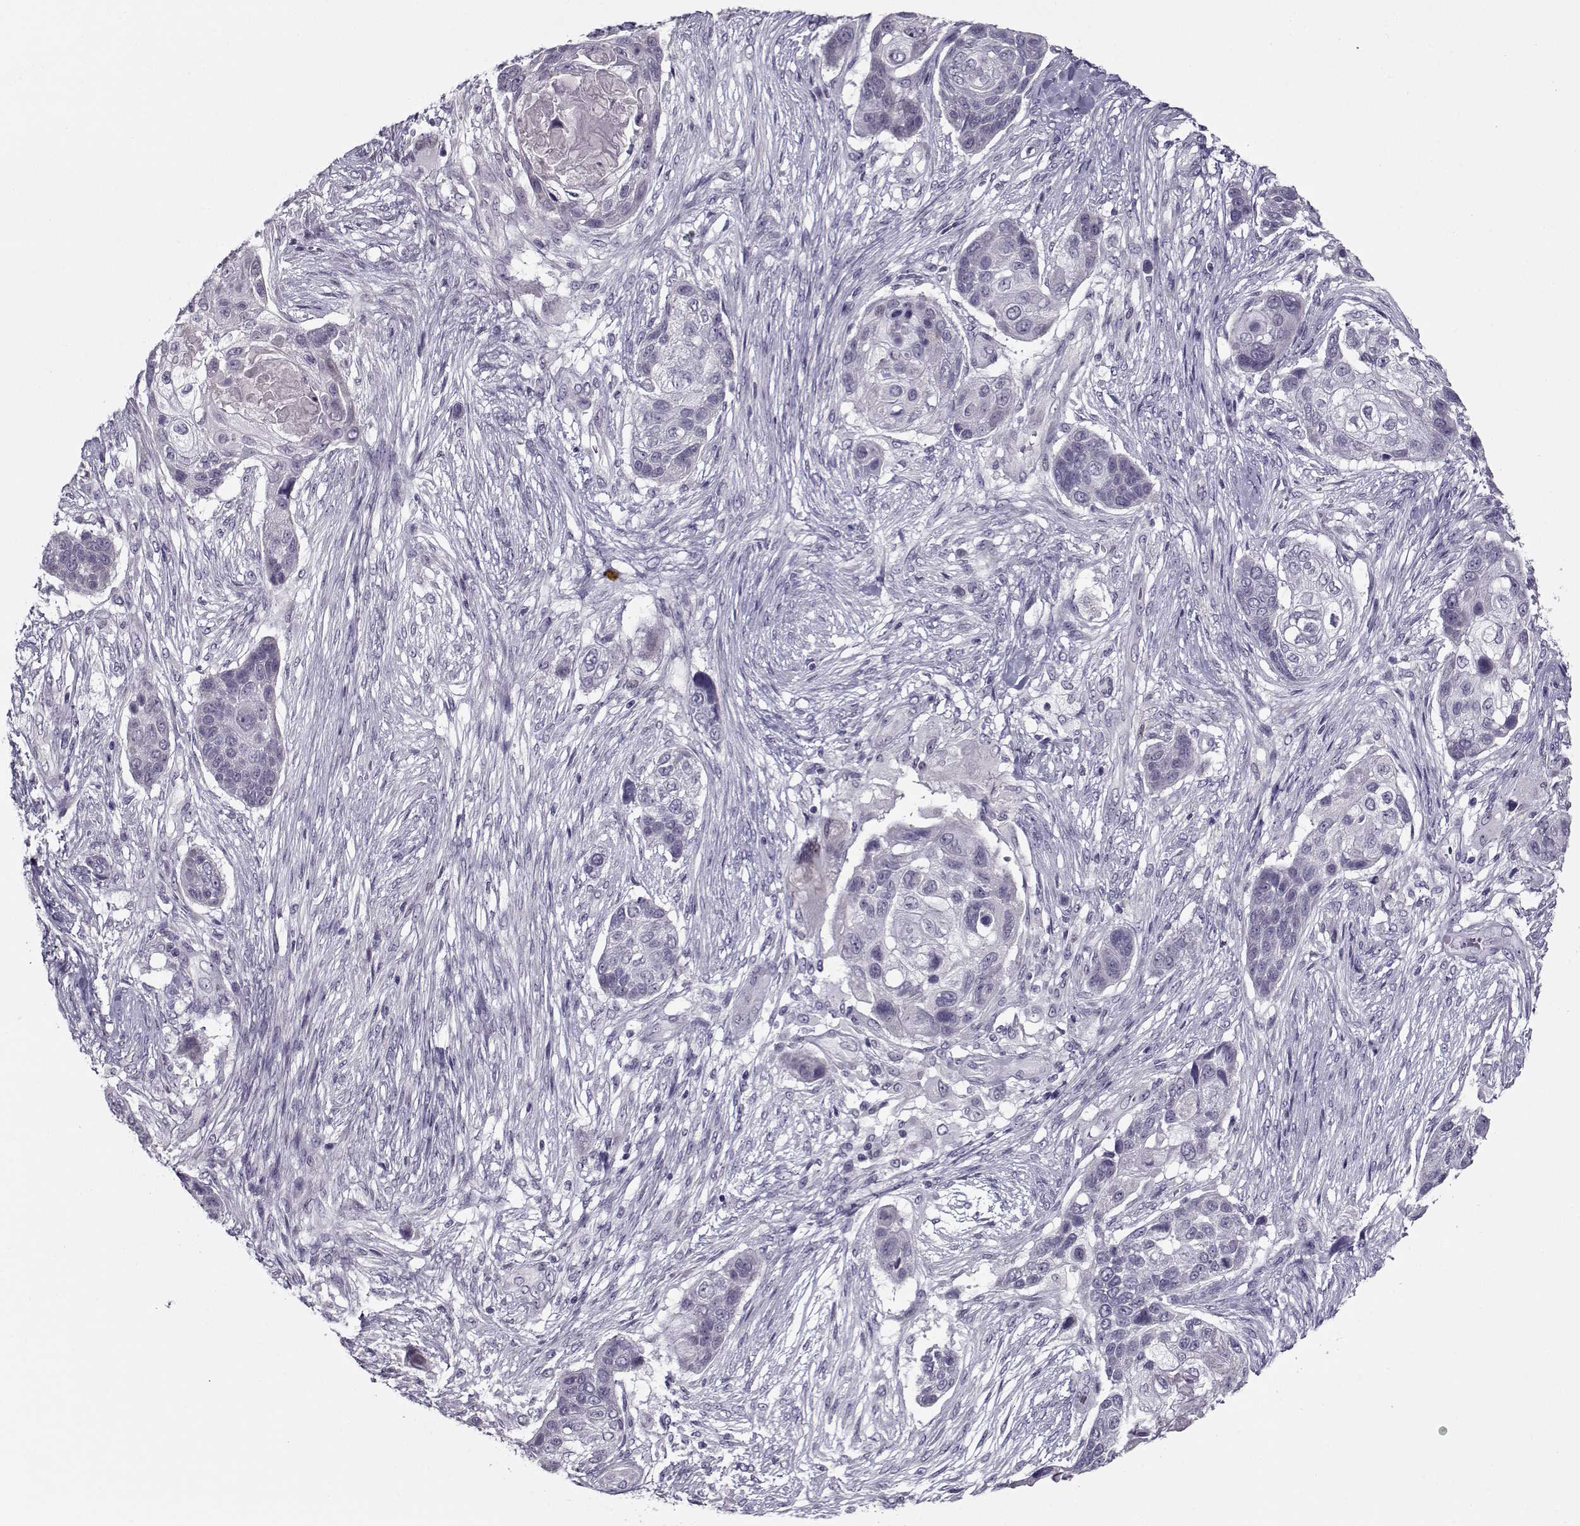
{"staining": {"intensity": "negative", "quantity": "none", "location": "none"}, "tissue": "lung cancer", "cell_type": "Tumor cells", "image_type": "cancer", "snomed": [{"axis": "morphology", "description": "Squamous cell carcinoma, NOS"}, {"axis": "topography", "description": "Lung"}], "caption": "Tumor cells are negative for protein expression in human lung cancer (squamous cell carcinoma).", "gene": "CIBAR1", "patient": {"sex": "male", "age": 69}}